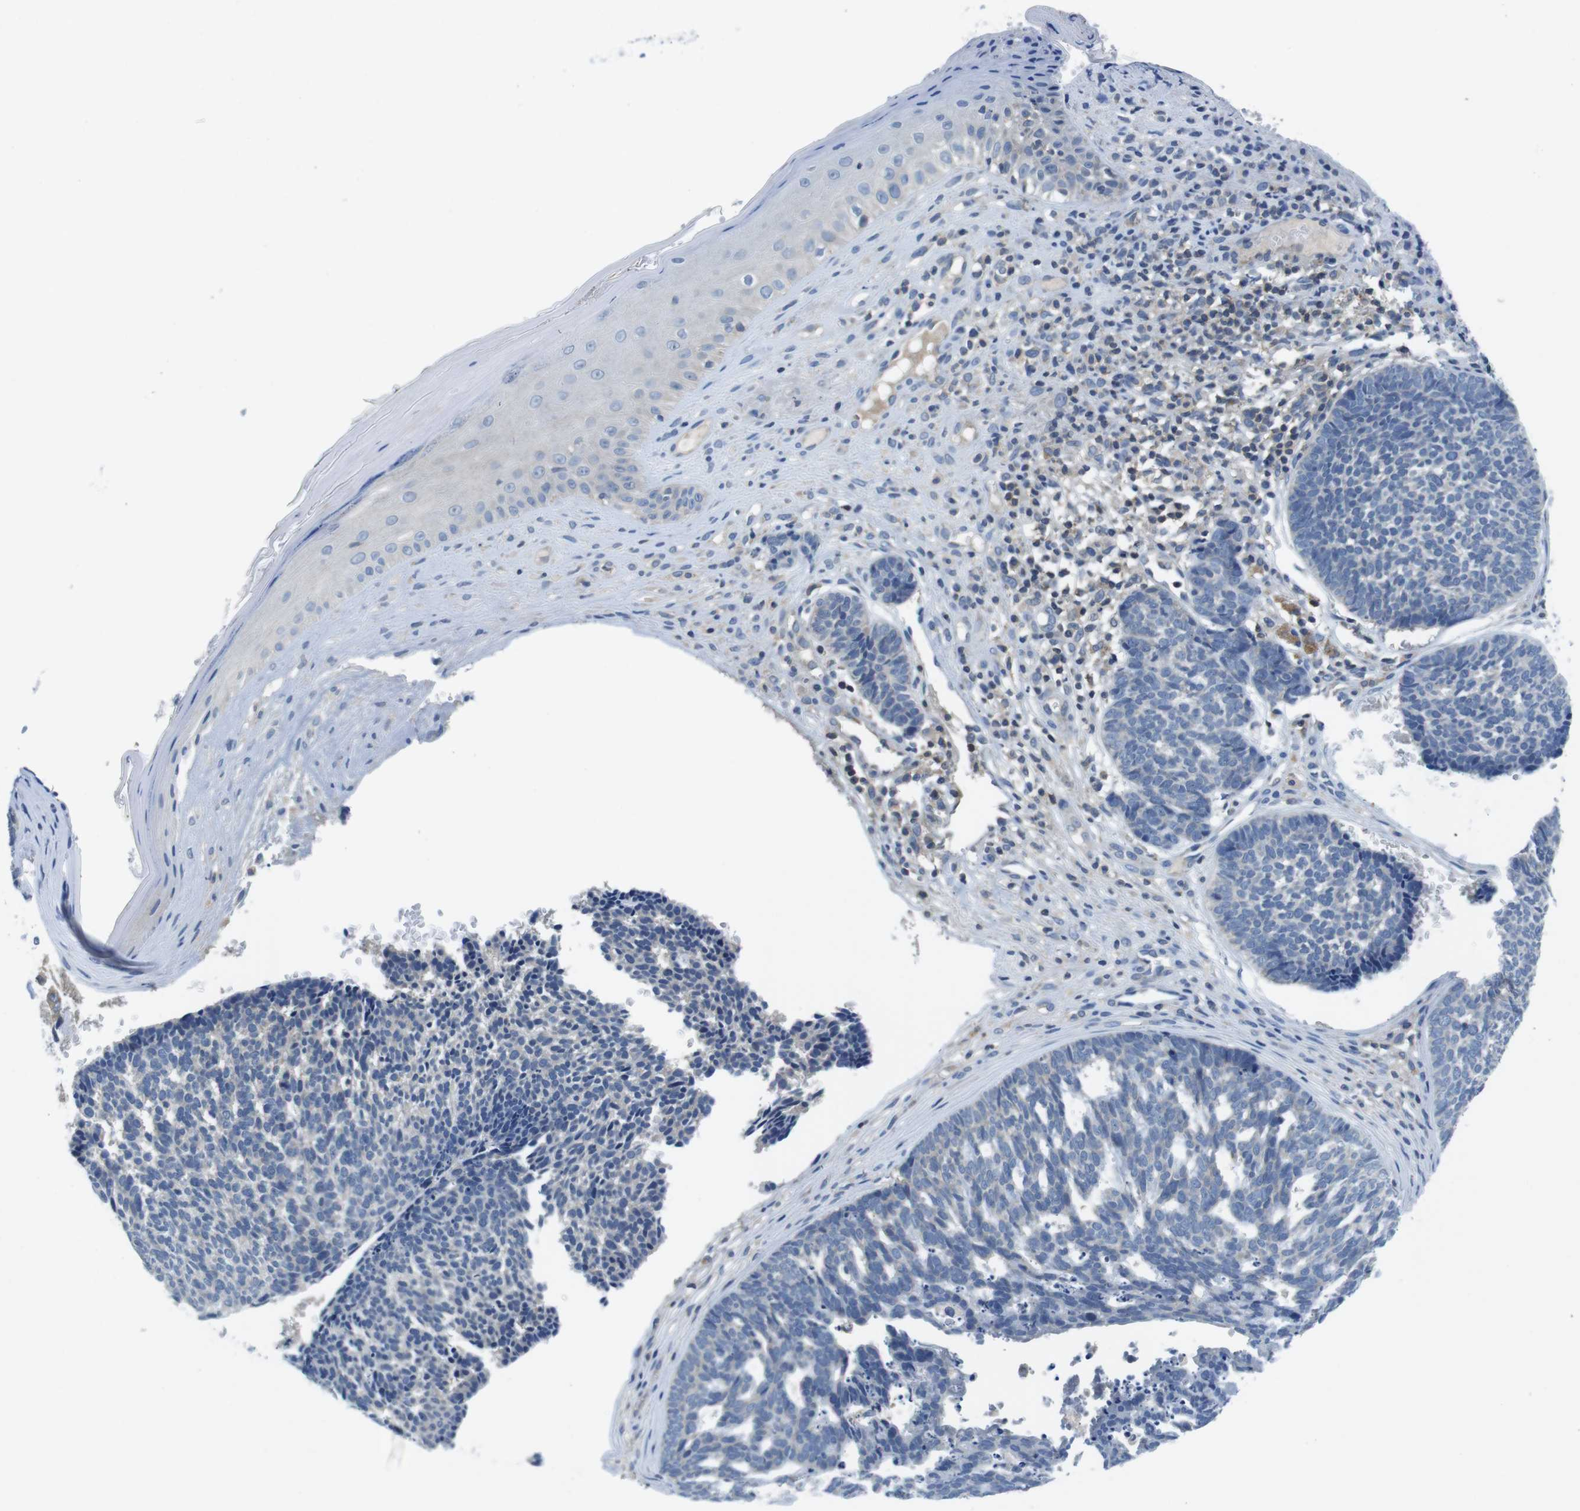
{"staining": {"intensity": "negative", "quantity": "none", "location": "none"}, "tissue": "skin cancer", "cell_type": "Tumor cells", "image_type": "cancer", "snomed": [{"axis": "morphology", "description": "Basal cell carcinoma"}, {"axis": "topography", "description": "Skin"}], "caption": "A photomicrograph of skin basal cell carcinoma stained for a protein displays no brown staining in tumor cells.", "gene": "PIK3CD", "patient": {"sex": "male", "age": 84}}